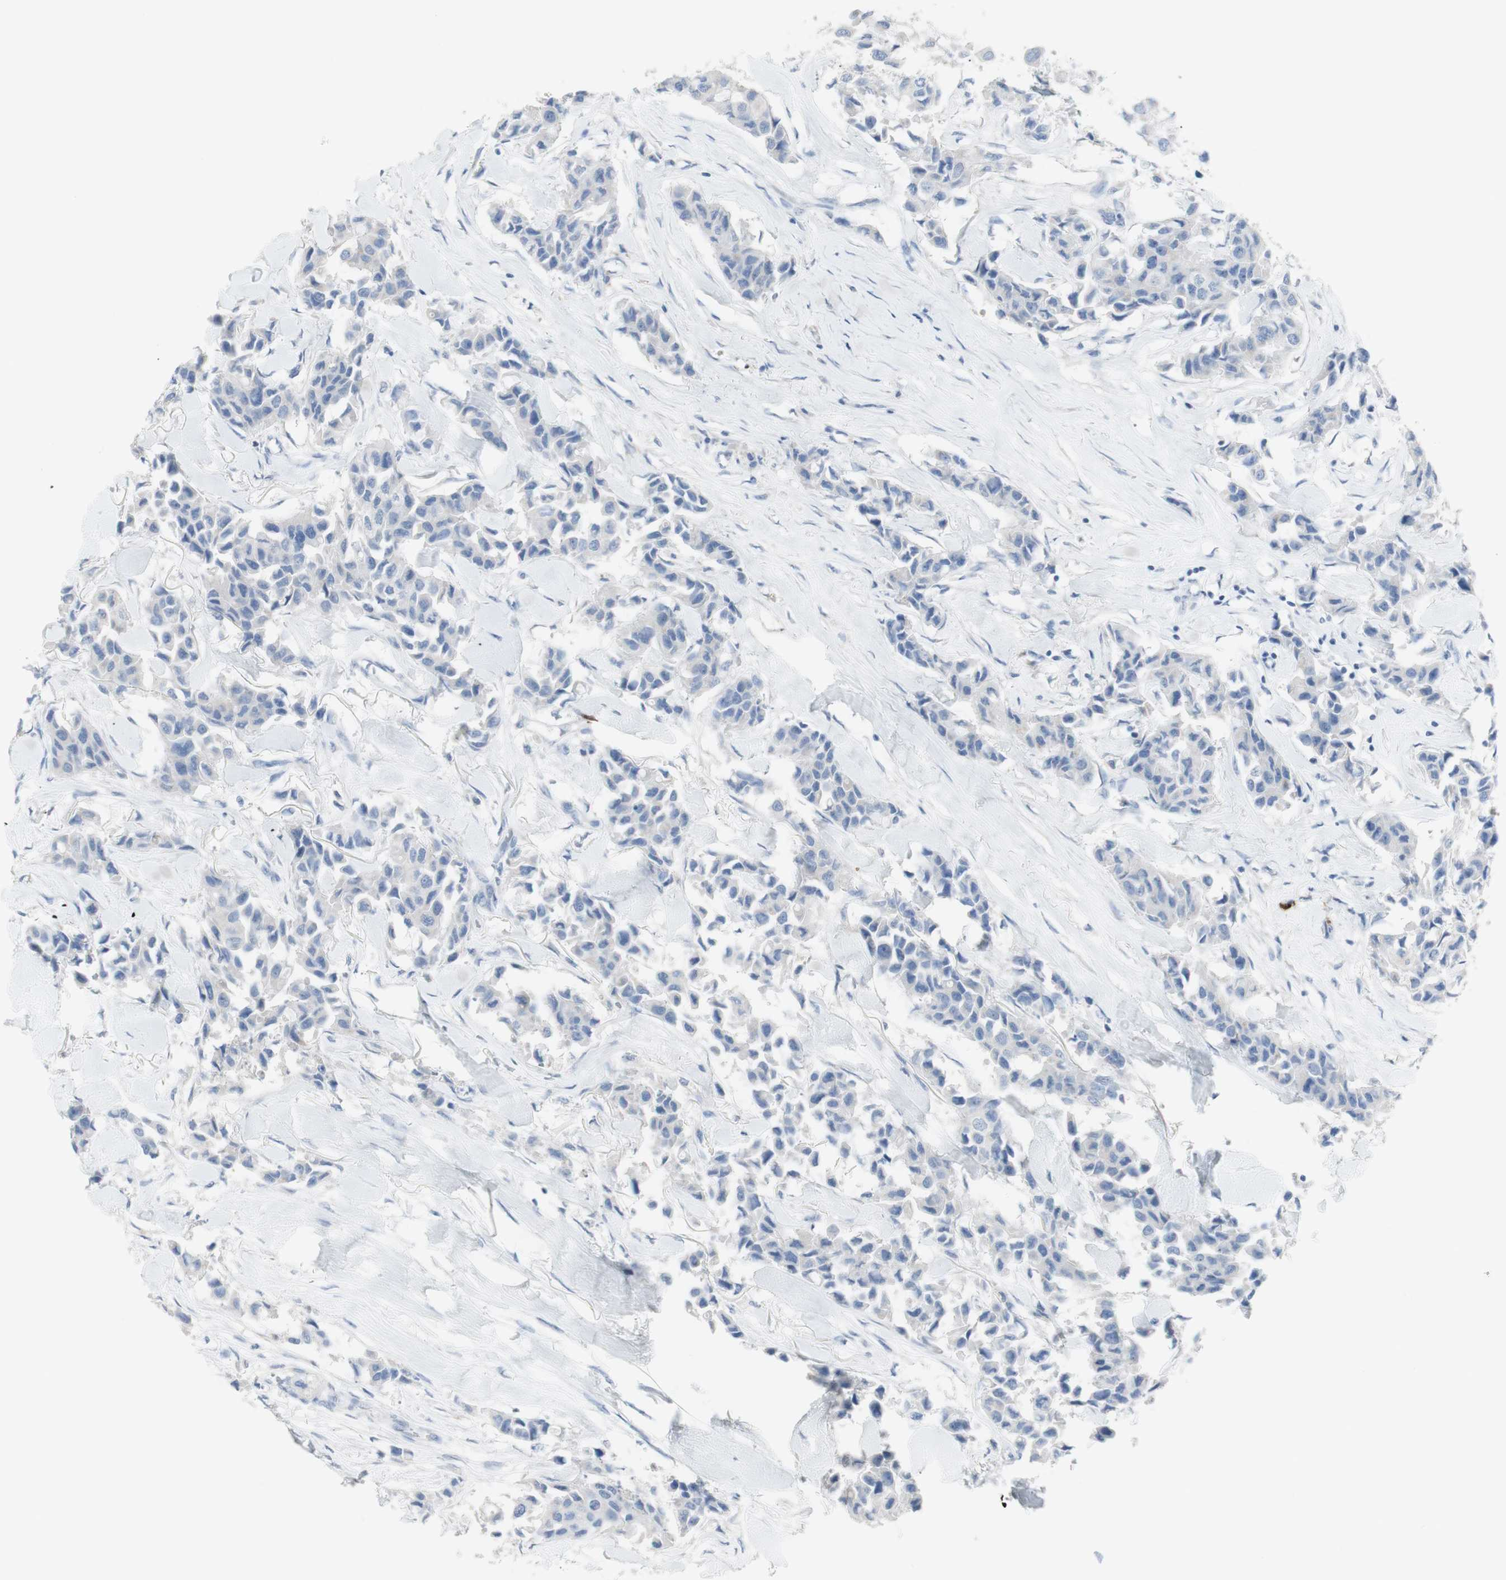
{"staining": {"intensity": "negative", "quantity": "none", "location": "none"}, "tissue": "breast cancer", "cell_type": "Tumor cells", "image_type": "cancer", "snomed": [{"axis": "morphology", "description": "Duct carcinoma"}, {"axis": "topography", "description": "Breast"}], "caption": "There is no significant positivity in tumor cells of breast cancer (infiltrating ductal carcinoma). (Stains: DAB (3,3'-diaminobenzidine) immunohistochemistry (IHC) with hematoxylin counter stain, Microscopy: brightfield microscopy at high magnification).", "gene": "CD207", "patient": {"sex": "female", "age": 80}}